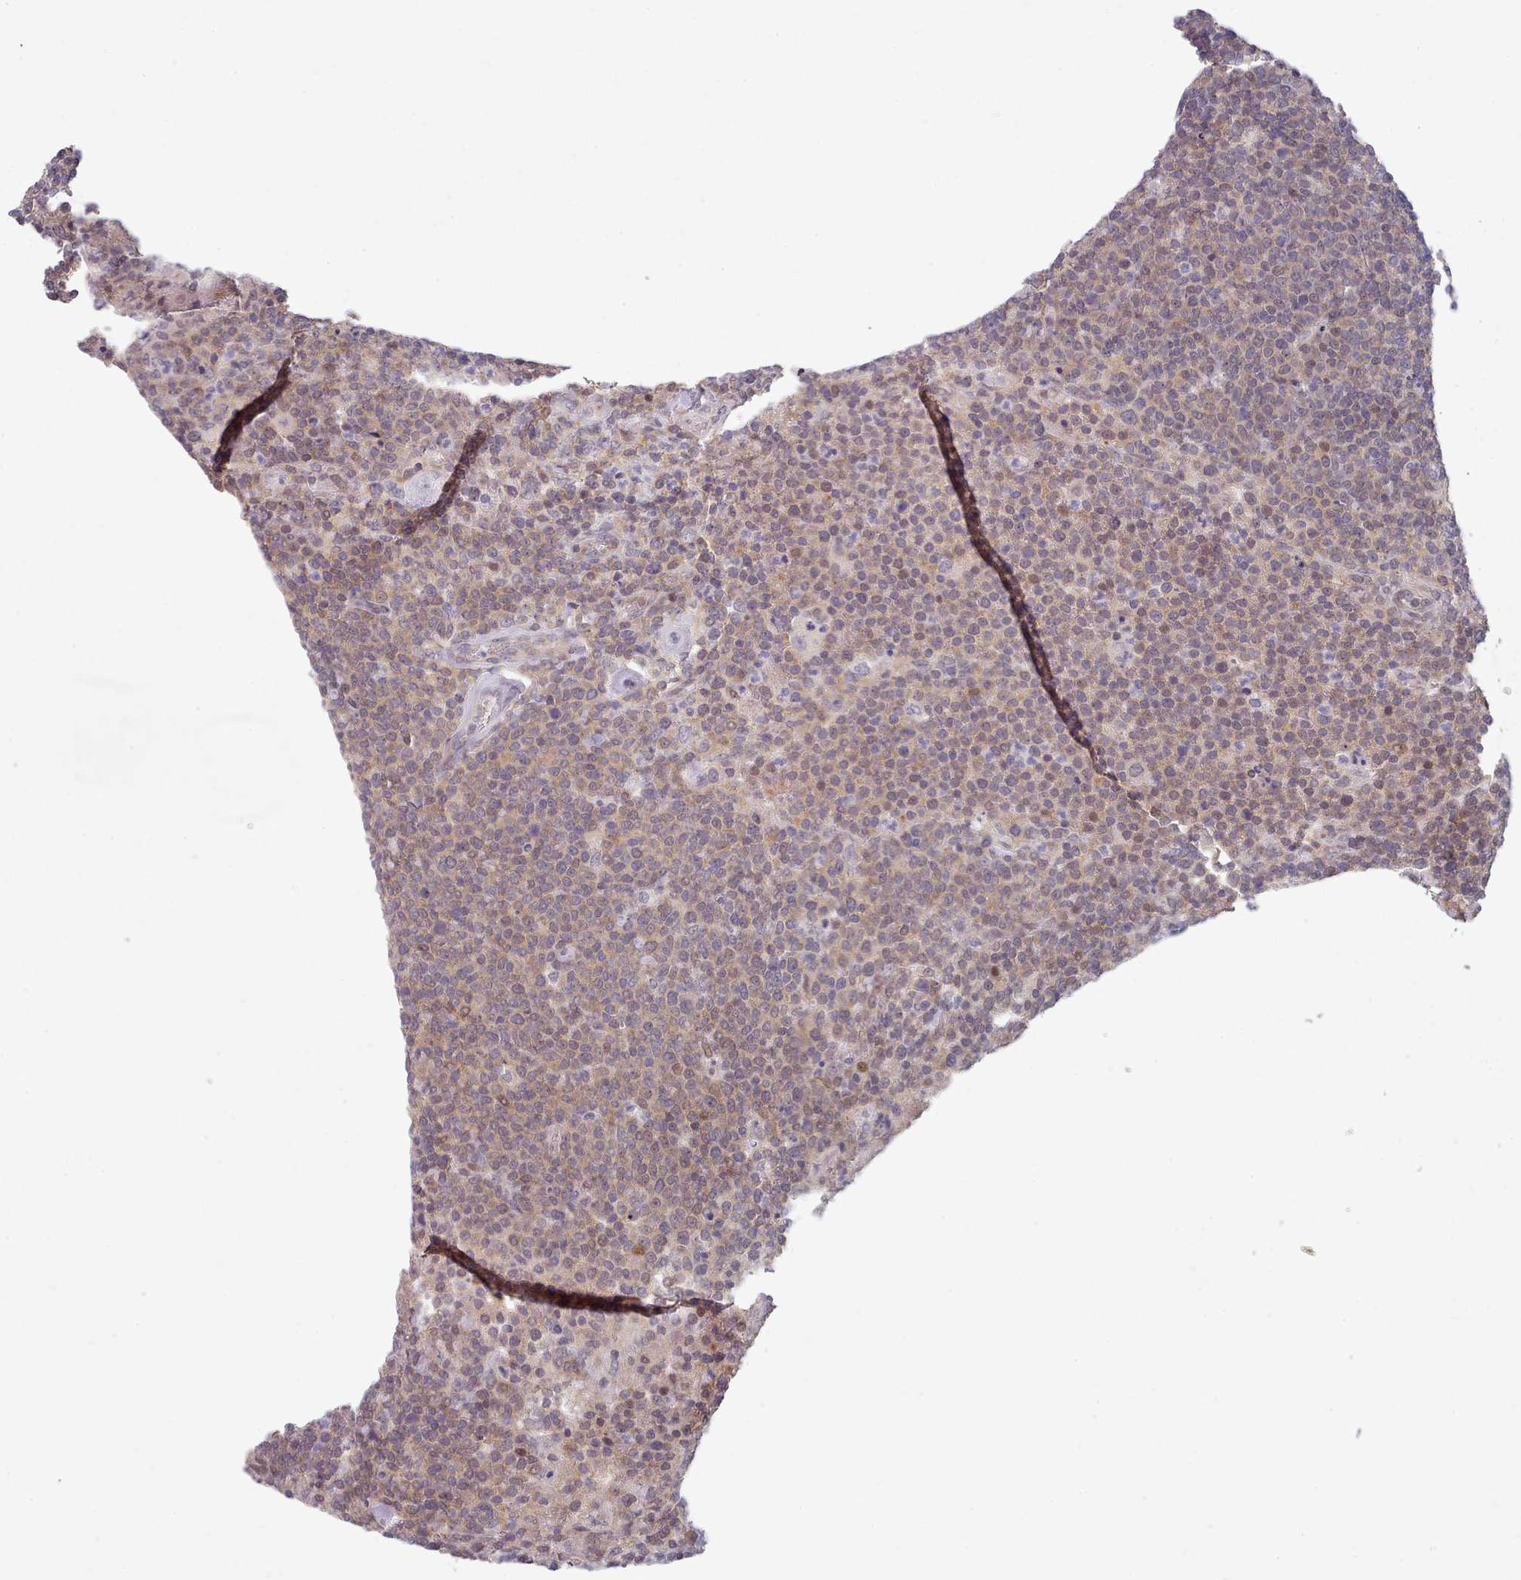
{"staining": {"intensity": "weak", "quantity": "25%-75%", "location": "cytoplasmic/membranous"}, "tissue": "lymphoma", "cell_type": "Tumor cells", "image_type": "cancer", "snomed": [{"axis": "morphology", "description": "Malignant lymphoma, non-Hodgkin's type, High grade"}, {"axis": "topography", "description": "Lymph node"}], "caption": "Brown immunohistochemical staining in human lymphoma displays weak cytoplasmic/membranous positivity in approximately 25%-75% of tumor cells.", "gene": "CLNS1A", "patient": {"sex": "male", "age": 61}}